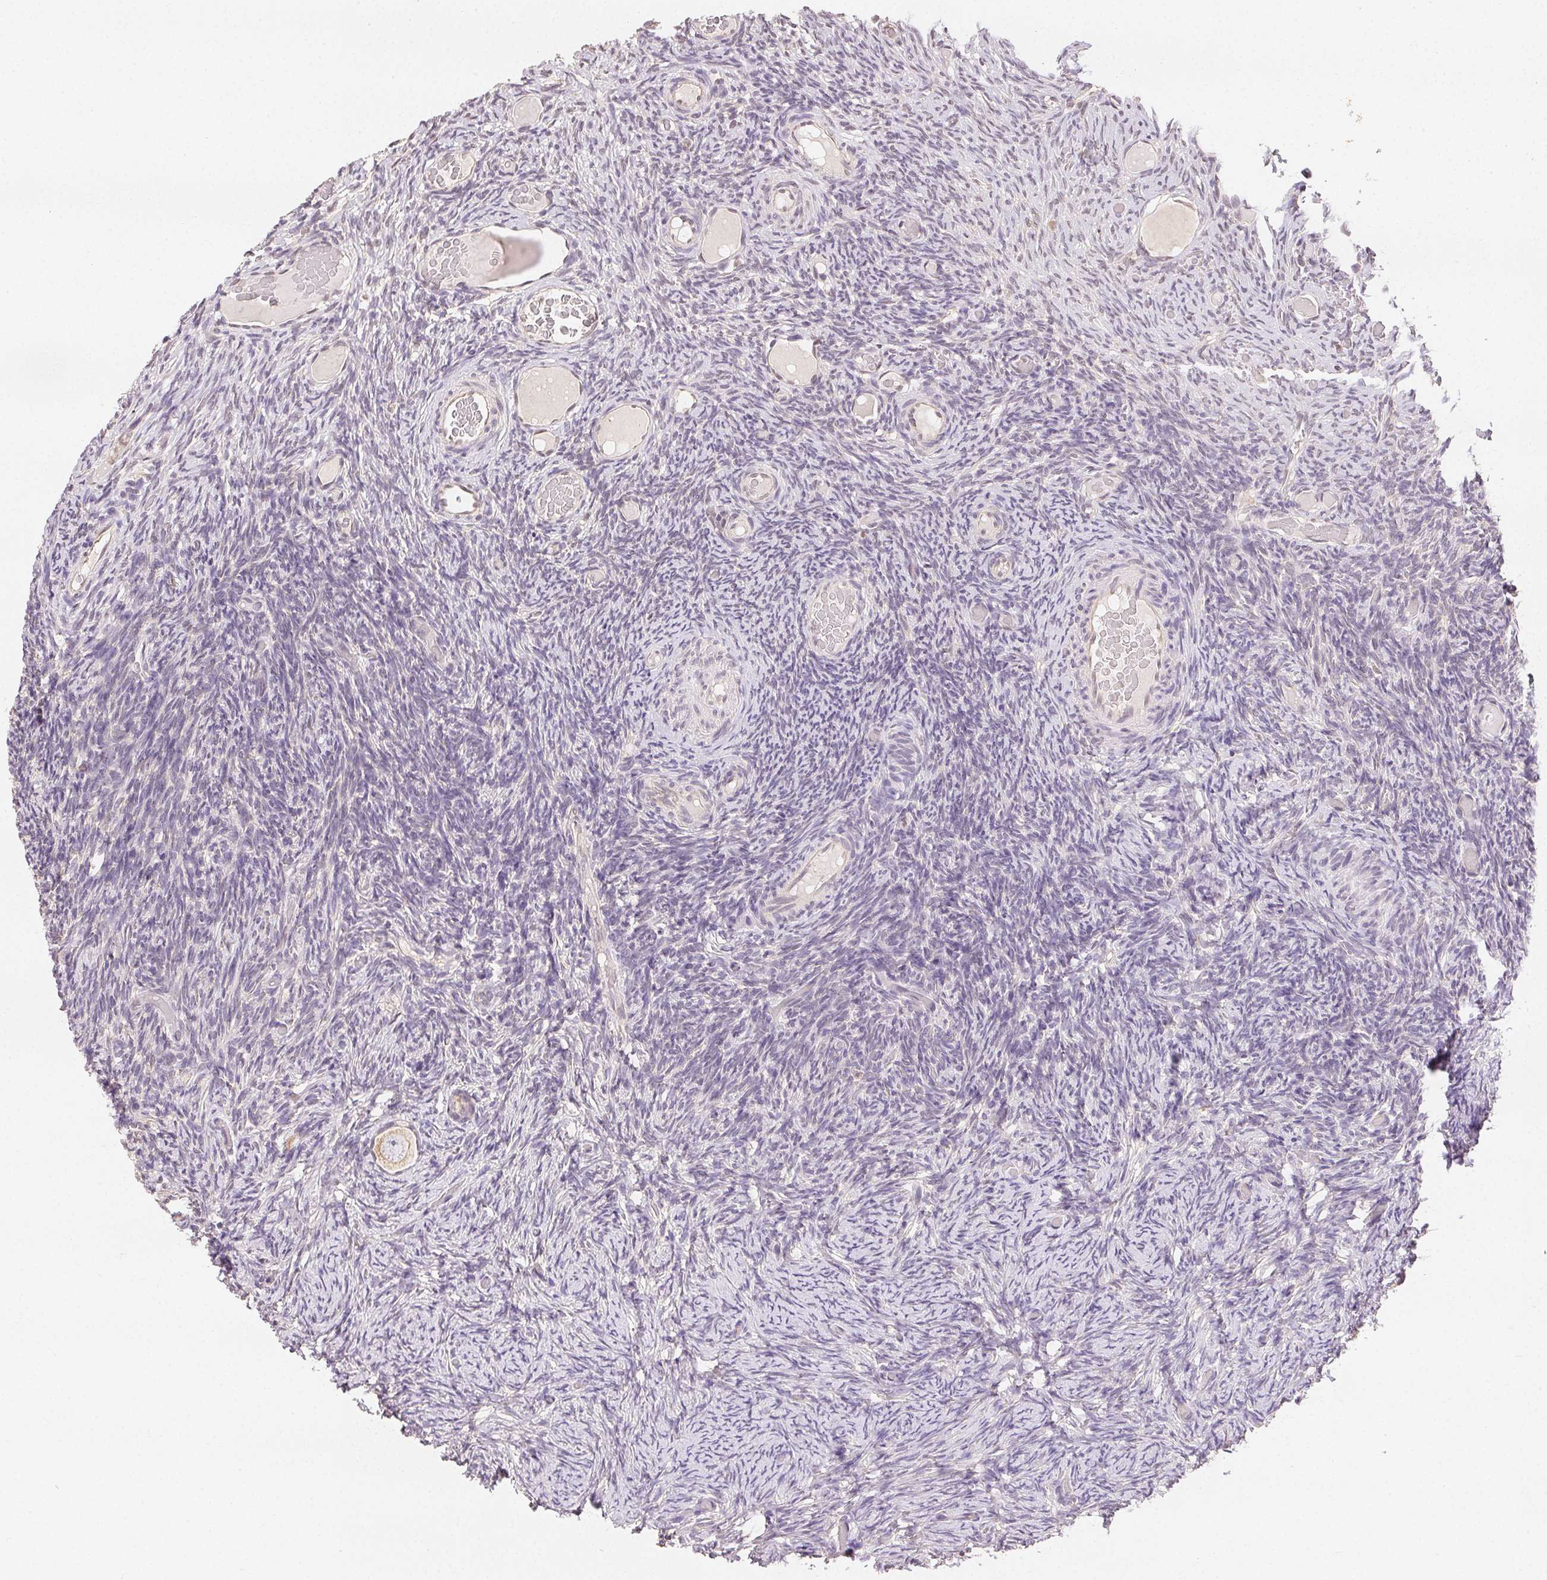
{"staining": {"intensity": "weak", "quantity": "25%-75%", "location": "cytoplasmic/membranous"}, "tissue": "ovary", "cell_type": "Follicle cells", "image_type": "normal", "snomed": [{"axis": "morphology", "description": "Normal tissue, NOS"}, {"axis": "topography", "description": "Ovary"}], "caption": "The photomicrograph reveals immunohistochemical staining of normal ovary. There is weak cytoplasmic/membranous staining is seen in approximately 25%-75% of follicle cells.", "gene": "SEZ6L2", "patient": {"sex": "female", "age": 34}}